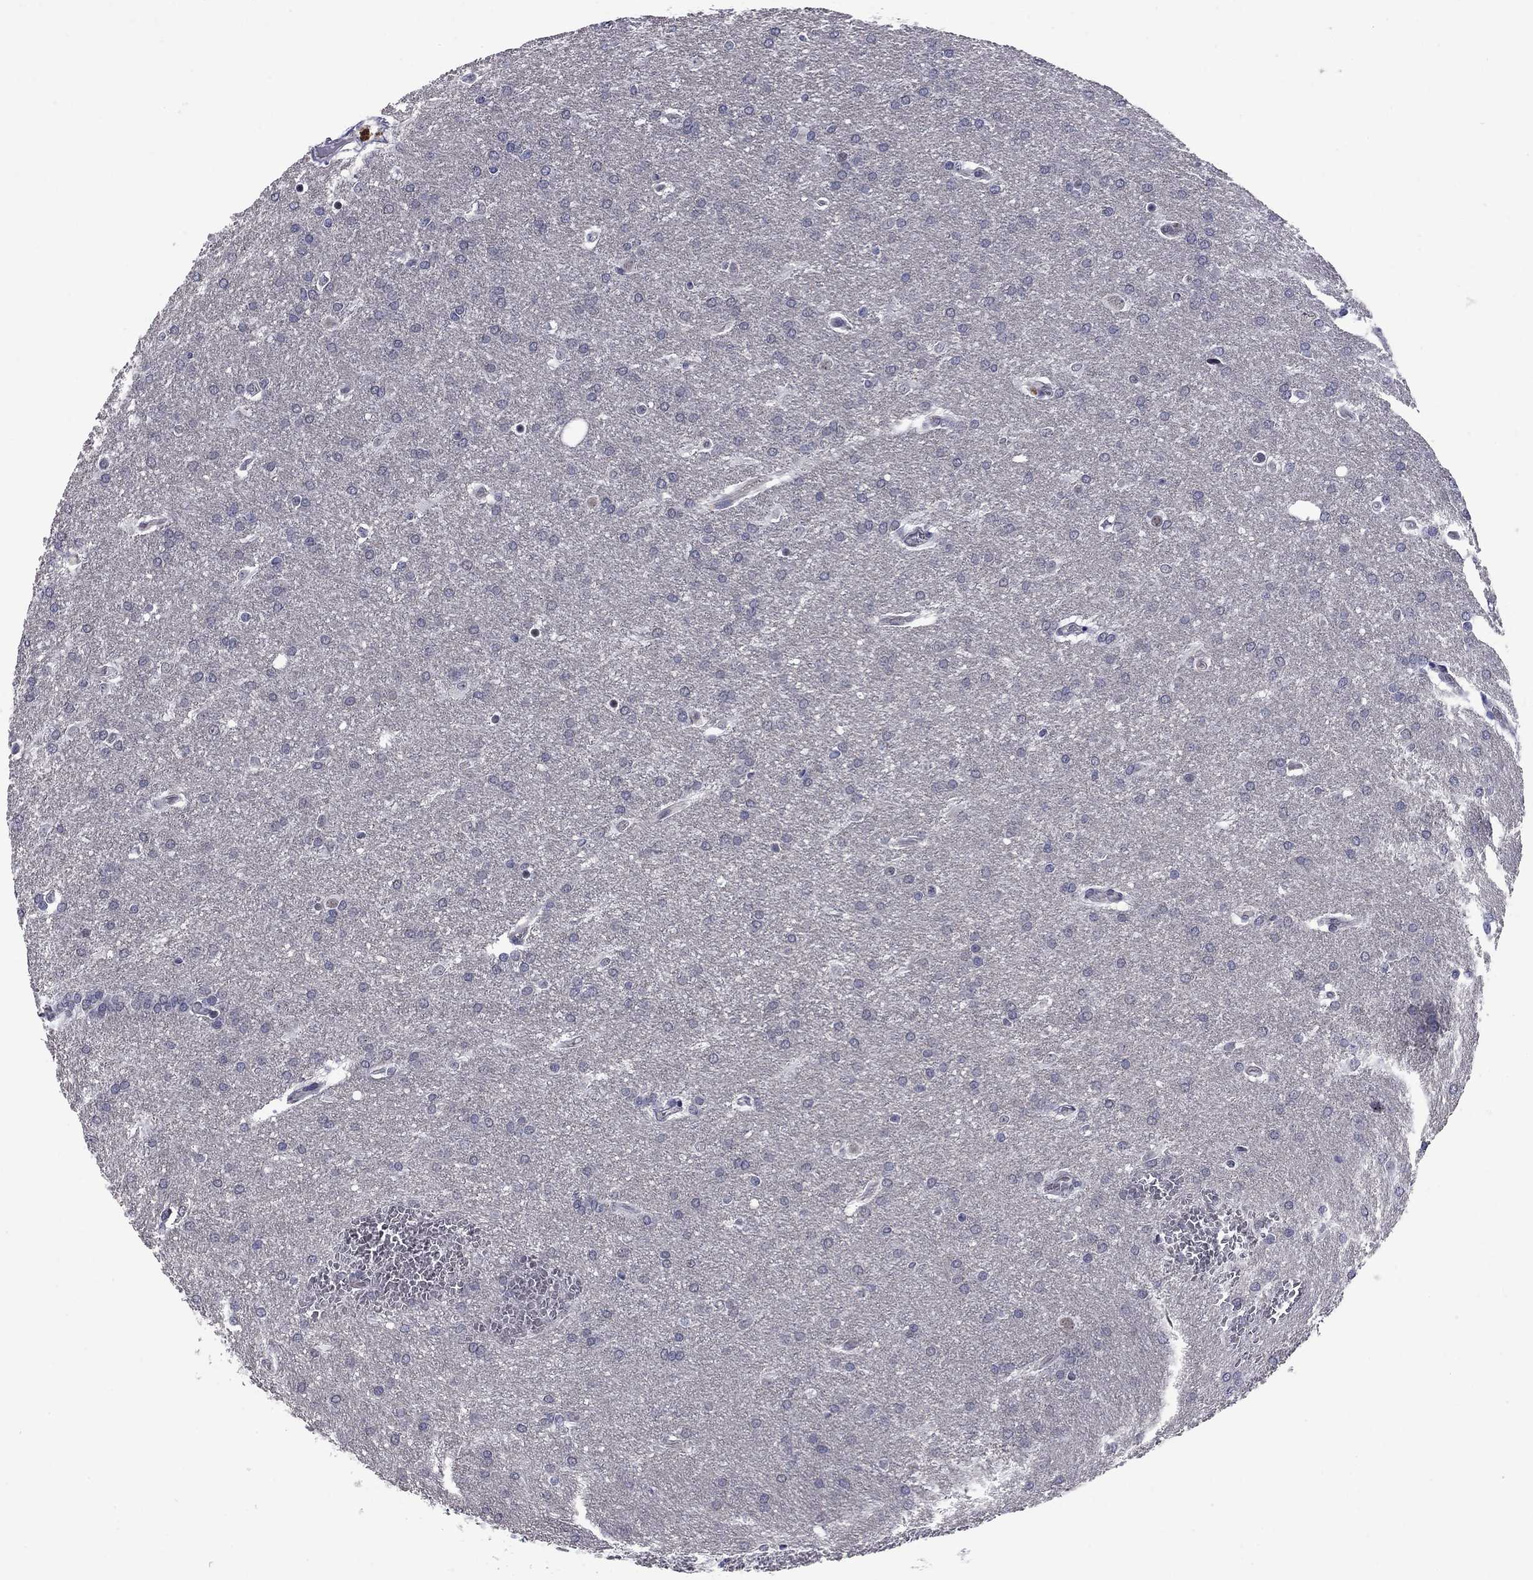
{"staining": {"intensity": "negative", "quantity": "none", "location": "none"}, "tissue": "glioma", "cell_type": "Tumor cells", "image_type": "cancer", "snomed": [{"axis": "morphology", "description": "Glioma, malignant, Low grade"}, {"axis": "topography", "description": "Brain"}], "caption": "This is a image of IHC staining of glioma, which shows no positivity in tumor cells.", "gene": "HTR4", "patient": {"sex": "female", "age": 32}}